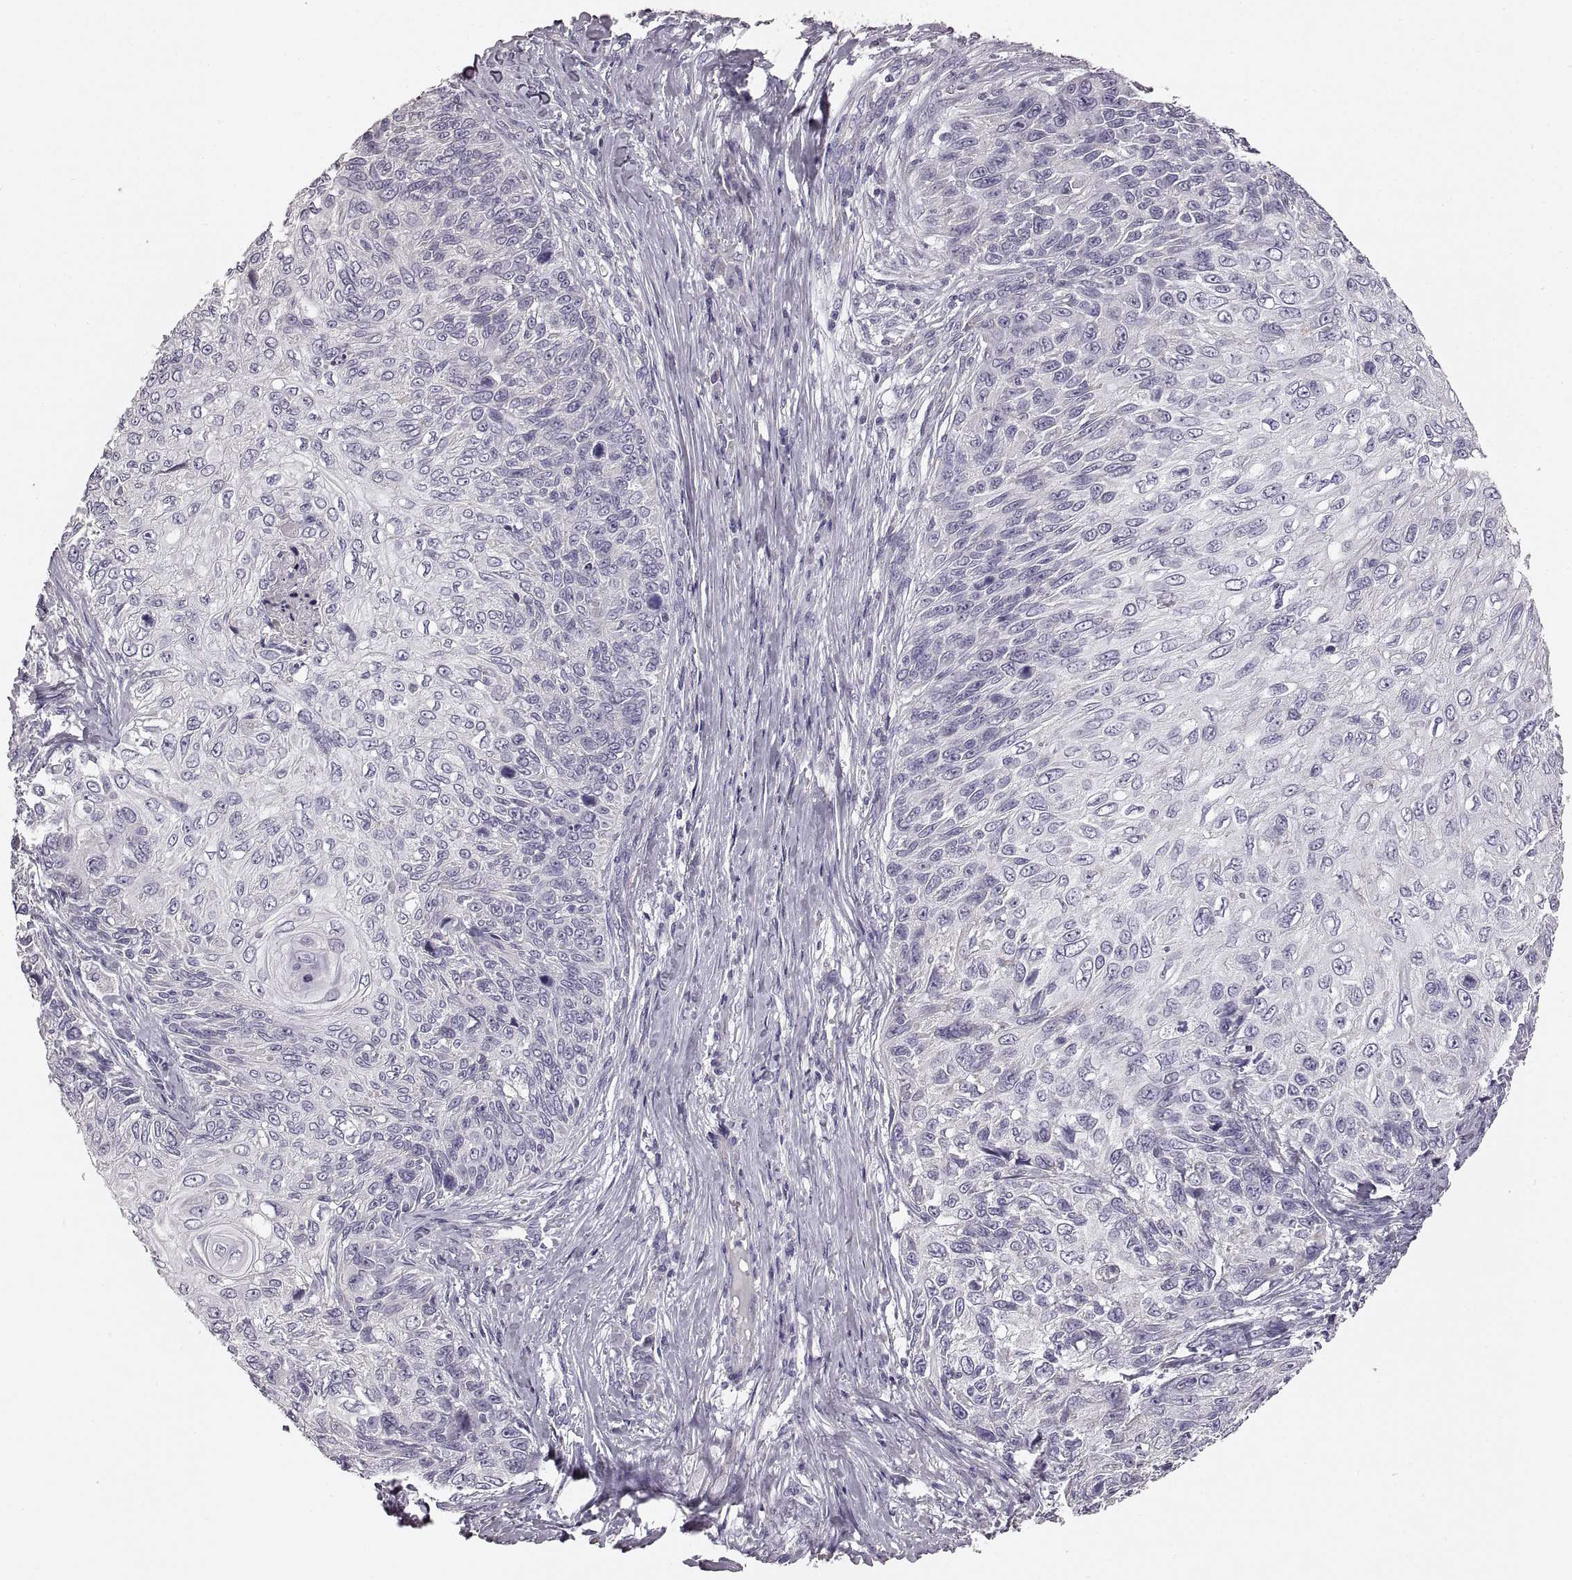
{"staining": {"intensity": "negative", "quantity": "none", "location": "none"}, "tissue": "skin cancer", "cell_type": "Tumor cells", "image_type": "cancer", "snomed": [{"axis": "morphology", "description": "Squamous cell carcinoma, NOS"}, {"axis": "topography", "description": "Skin"}], "caption": "DAB (3,3'-diaminobenzidine) immunohistochemical staining of skin squamous cell carcinoma reveals no significant positivity in tumor cells.", "gene": "RDH13", "patient": {"sex": "male", "age": 92}}